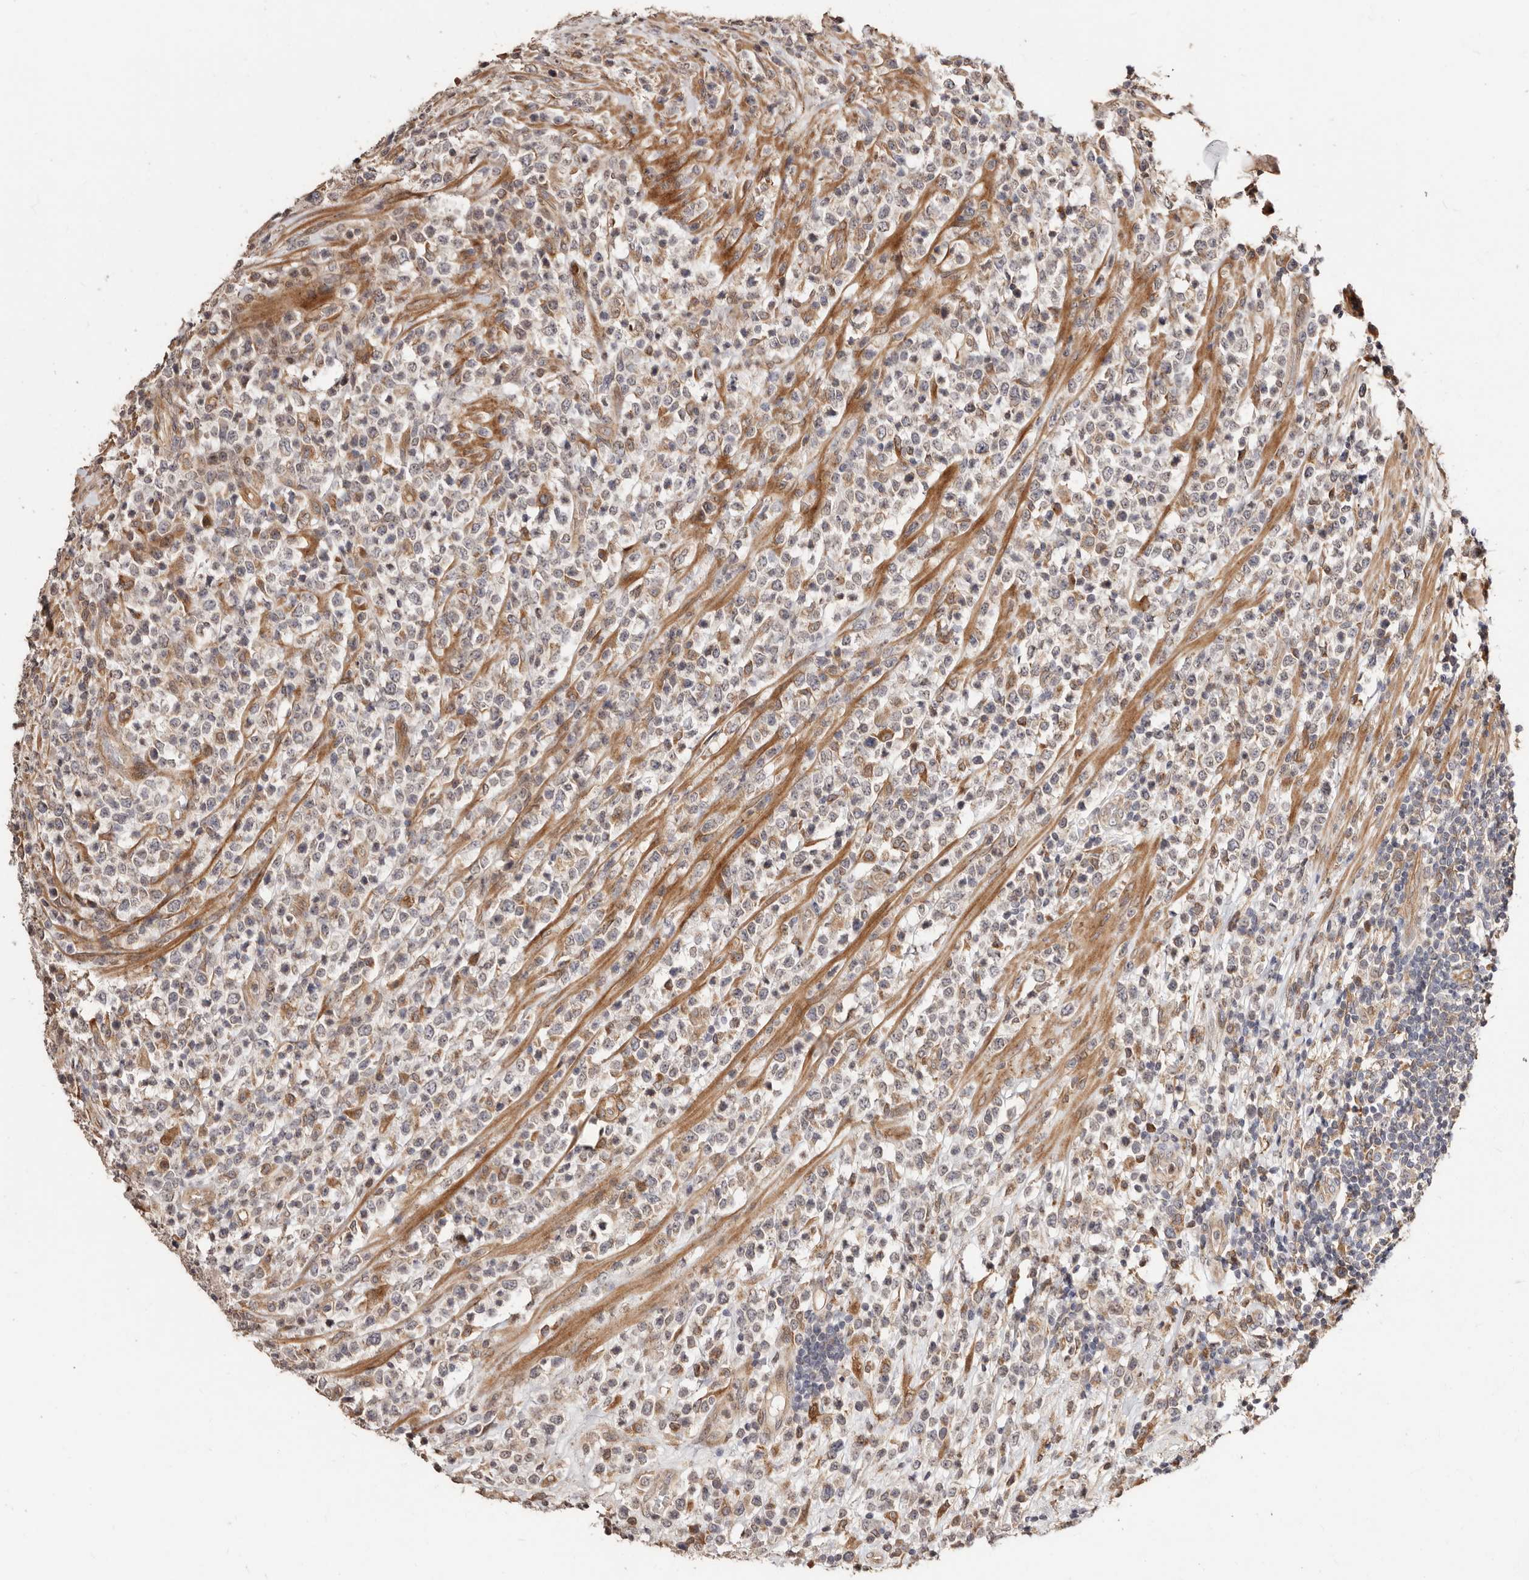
{"staining": {"intensity": "weak", "quantity": "25%-75%", "location": "cytoplasmic/membranous"}, "tissue": "lymphoma", "cell_type": "Tumor cells", "image_type": "cancer", "snomed": [{"axis": "morphology", "description": "Malignant lymphoma, non-Hodgkin's type, High grade"}, {"axis": "topography", "description": "Colon"}], "caption": "This is an image of IHC staining of malignant lymphoma, non-Hodgkin's type (high-grade), which shows weak staining in the cytoplasmic/membranous of tumor cells.", "gene": "APOL6", "patient": {"sex": "female", "age": 53}}